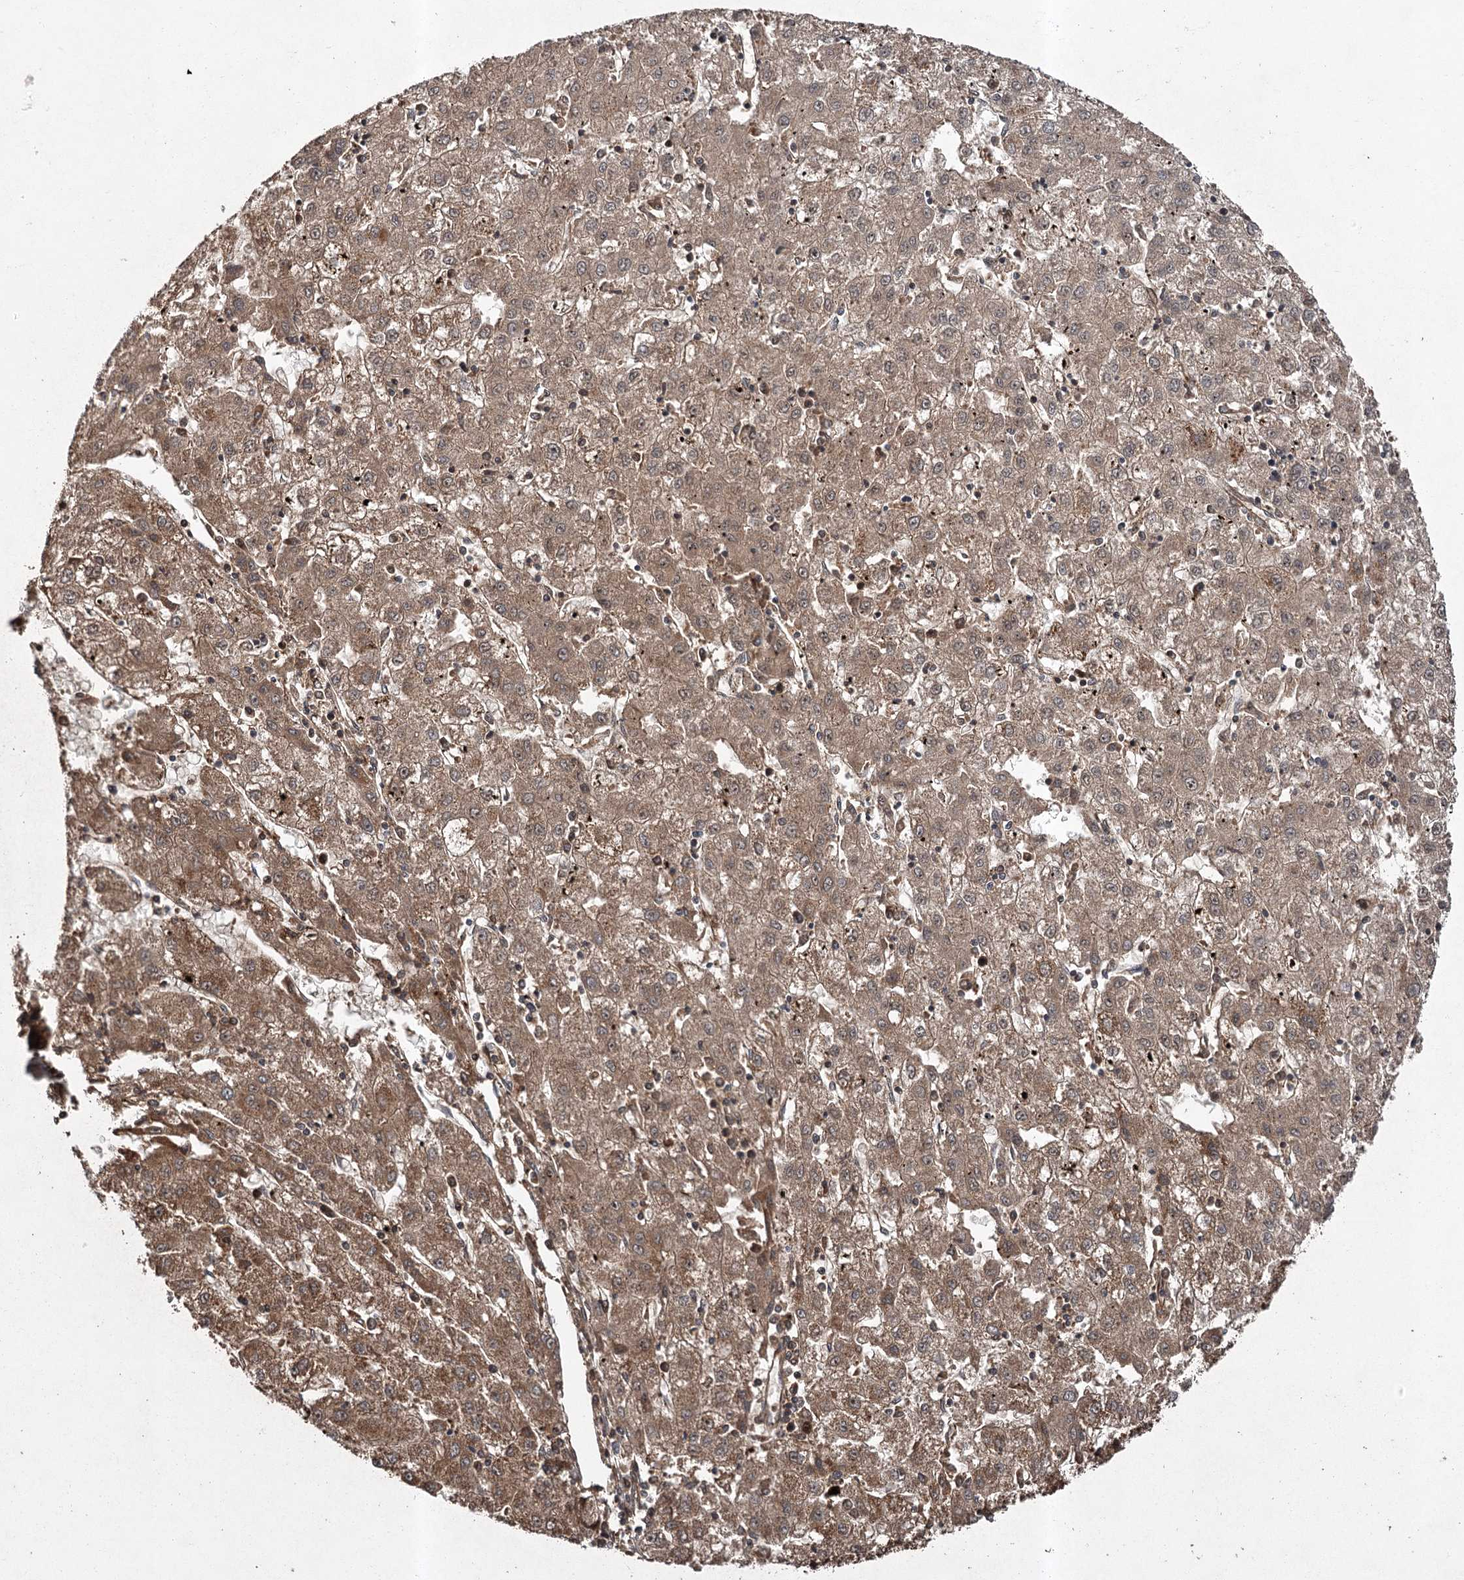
{"staining": {"intensity": "moderate", "quantity": ">75%", "location": "cytoplasmic/membranous"}, "tissue": "liver cancer", "cell_type": "Tumor cells", "image_type": "cancer", "snomed": [{"axis": "morphology", "description": "Carcinoma, Hepatocellular, NOS"}, {"axis": "topography", "description": "Liver"}], "caption": "A histopathology image of liver hepatocellular carcinoma stained for a protein demonstrates moderate cytoplasmic/membranous brown staining in tumor cells.", "gene": "RPAP3", "patient": {"sex": "male", "age": 72}}